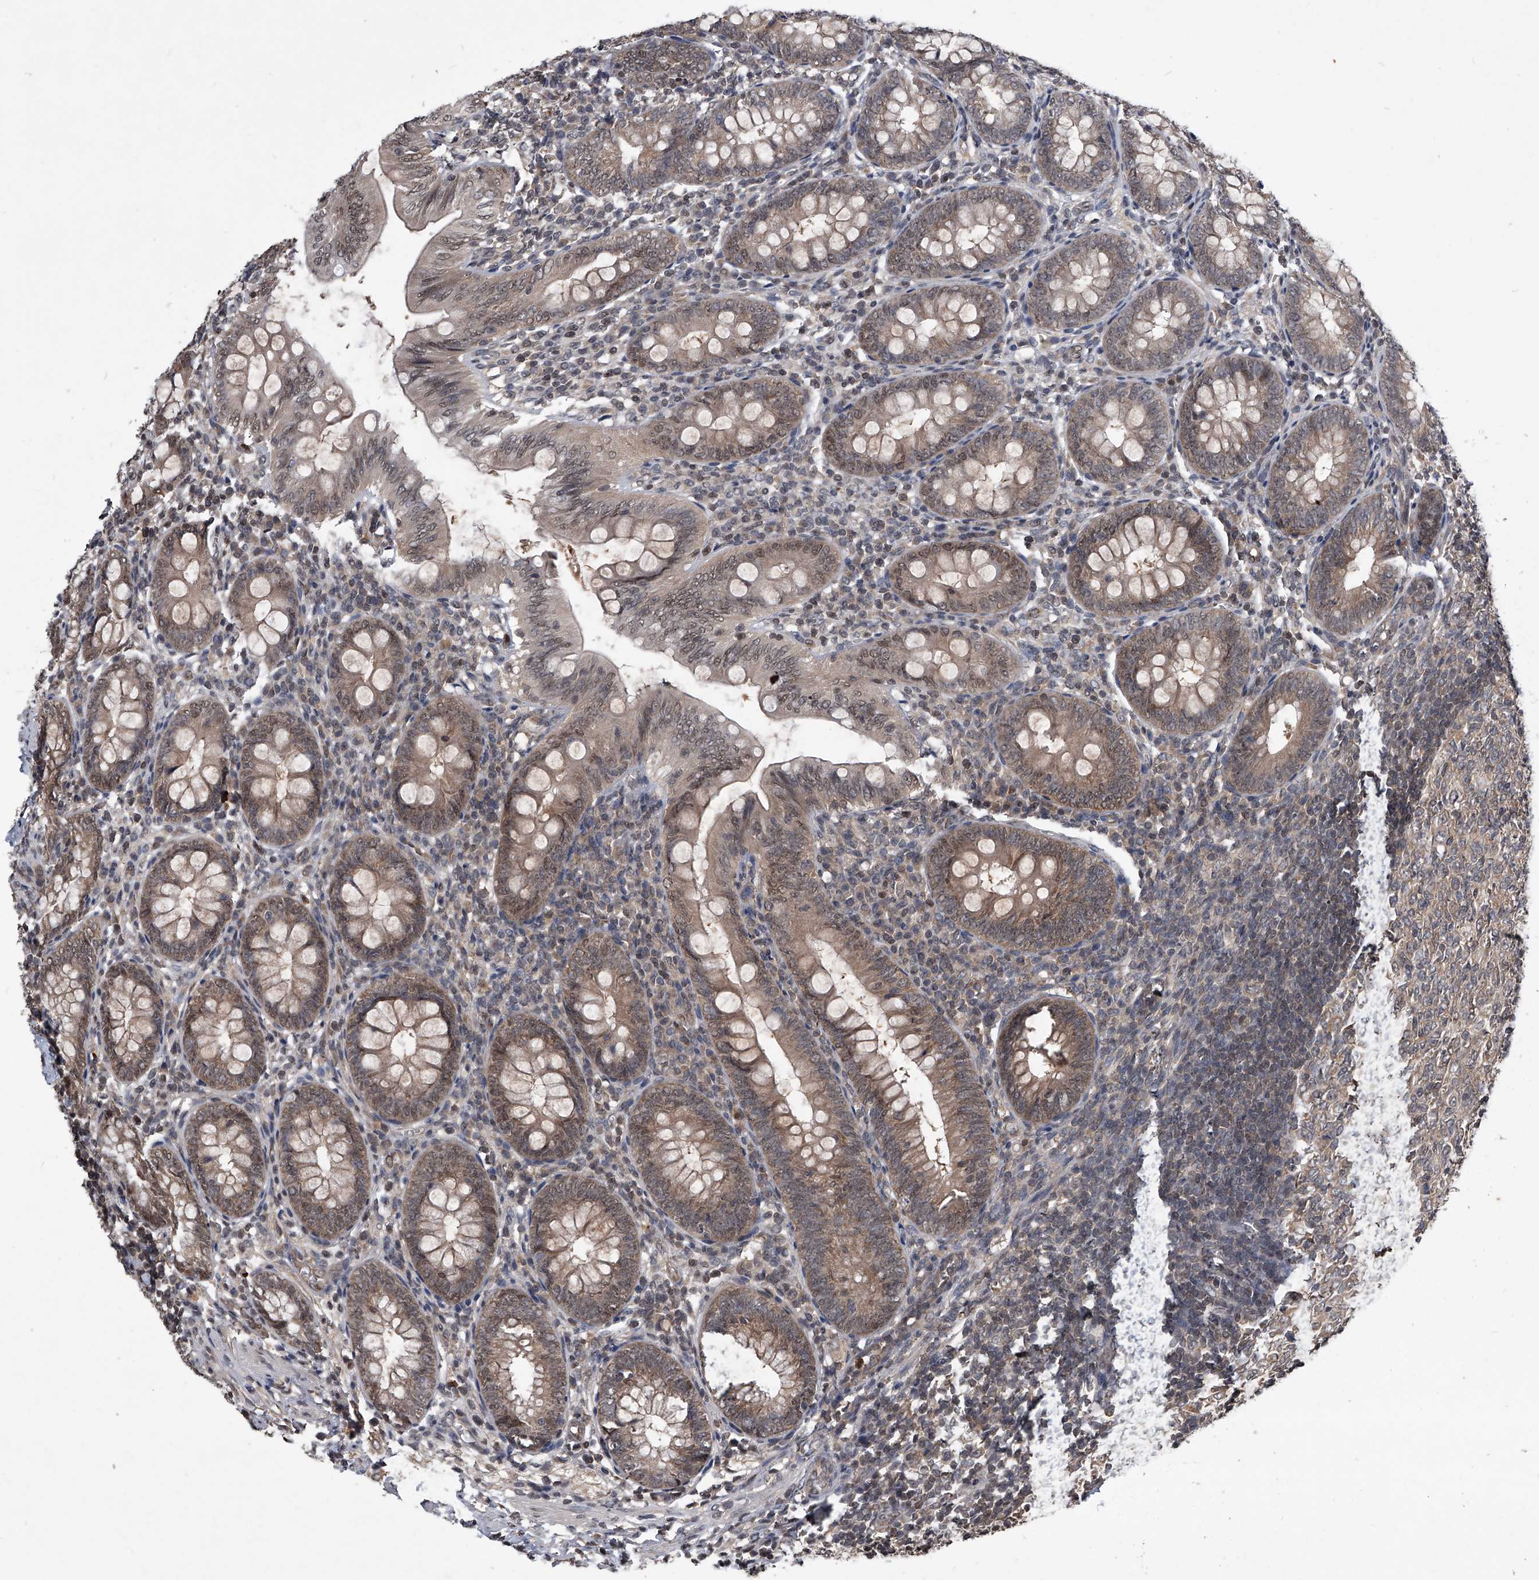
{"staining": {"intensity": "moderate", "quantity": ">75%", "location": "cytoplasmic/membranous,nuclear"}, "tissue": "appendix", "cell_type": "Glandular cells", "image_type": "normal", "snomed": [{"axis": "morphology", "description": "Normal tissue, NOS"}, {"axis": "topography", "description": "Appendix"}], "caption": "A brown stain highlights moderate cytoplasmic/membranous,nuclear staining of a protein in glandular cells of normal human appendix. (DAB IHC, brown staining for protein, blue staining for nuclei).", "gene": "TSNAX", "patient": {"sex": "male", "age": 14}}